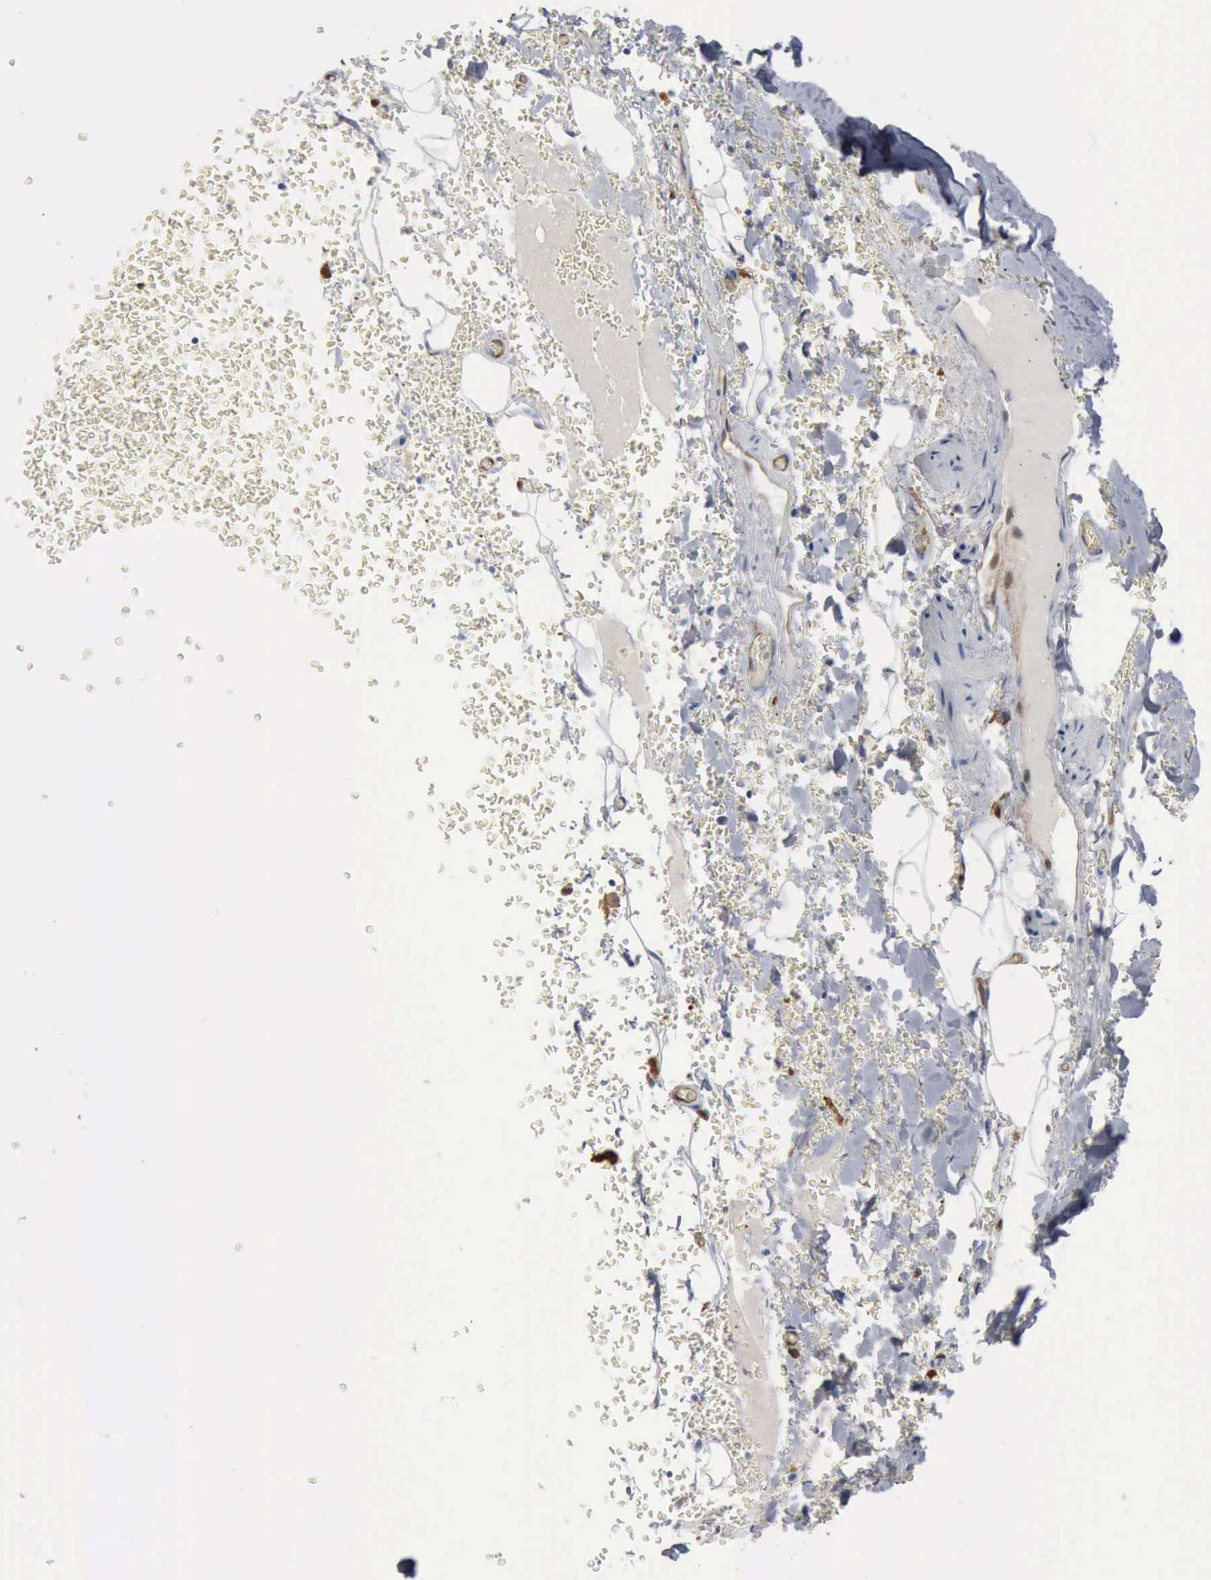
{"staining": {"intensity": "weak", "quantity": "25%-75%", "location": "cytoplasmic/membranous"}, "tissue": "bronchus", "cell_type": "Respiratory epithelial cells", "image_type": "normal", "snomed": [{"axis": "morphology", "description": "Normal tissue, NOS"}, {"axis": "topography", "description": "Cartilage tissue"}], "caption": "This is a photomicrograph of IHC staining of benign bronchus, which shows weak positivity in the cytoplasmic/membranous of respiratory epithelial cells.", "gene": "FSCN1", "patient": {"sex": "female", "age": 63}}